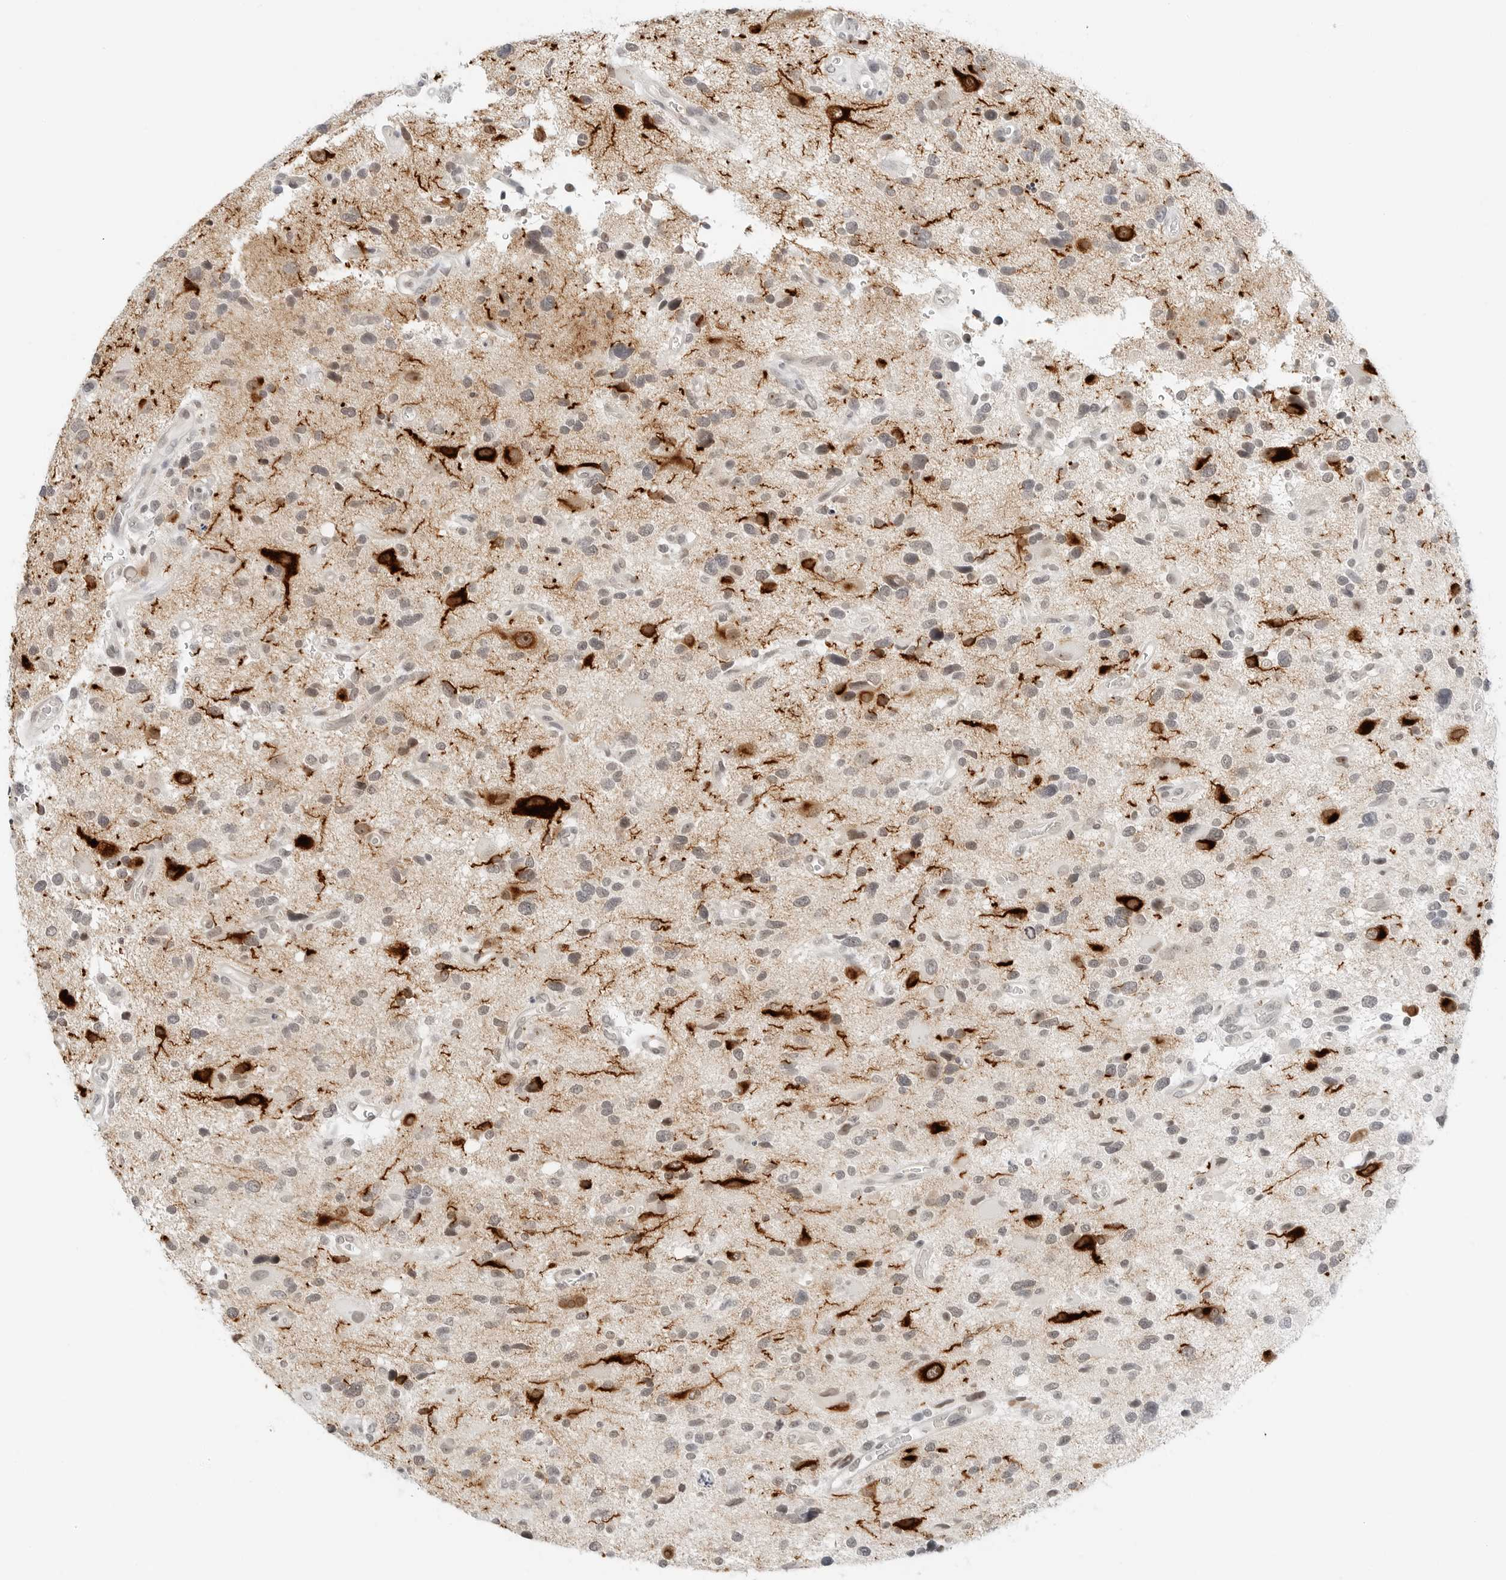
{"staining": {"intensity": "weak", "quantity": "<25%", "location": "nuclear"}, "tissue": "glioma", "cell_type": "Tumor cells", "image_type": "cancer", "snomed": [{"axis": "morphology", "description": "Glioma, malignant, High grade"}, {"axis": "topography", "description": "Brain"}], "caption": "A histopathology image of human glioma is negative for staining in tumor cells.", "gene": "CCSAP", "patient": {"sex": "male", "age": 33}}